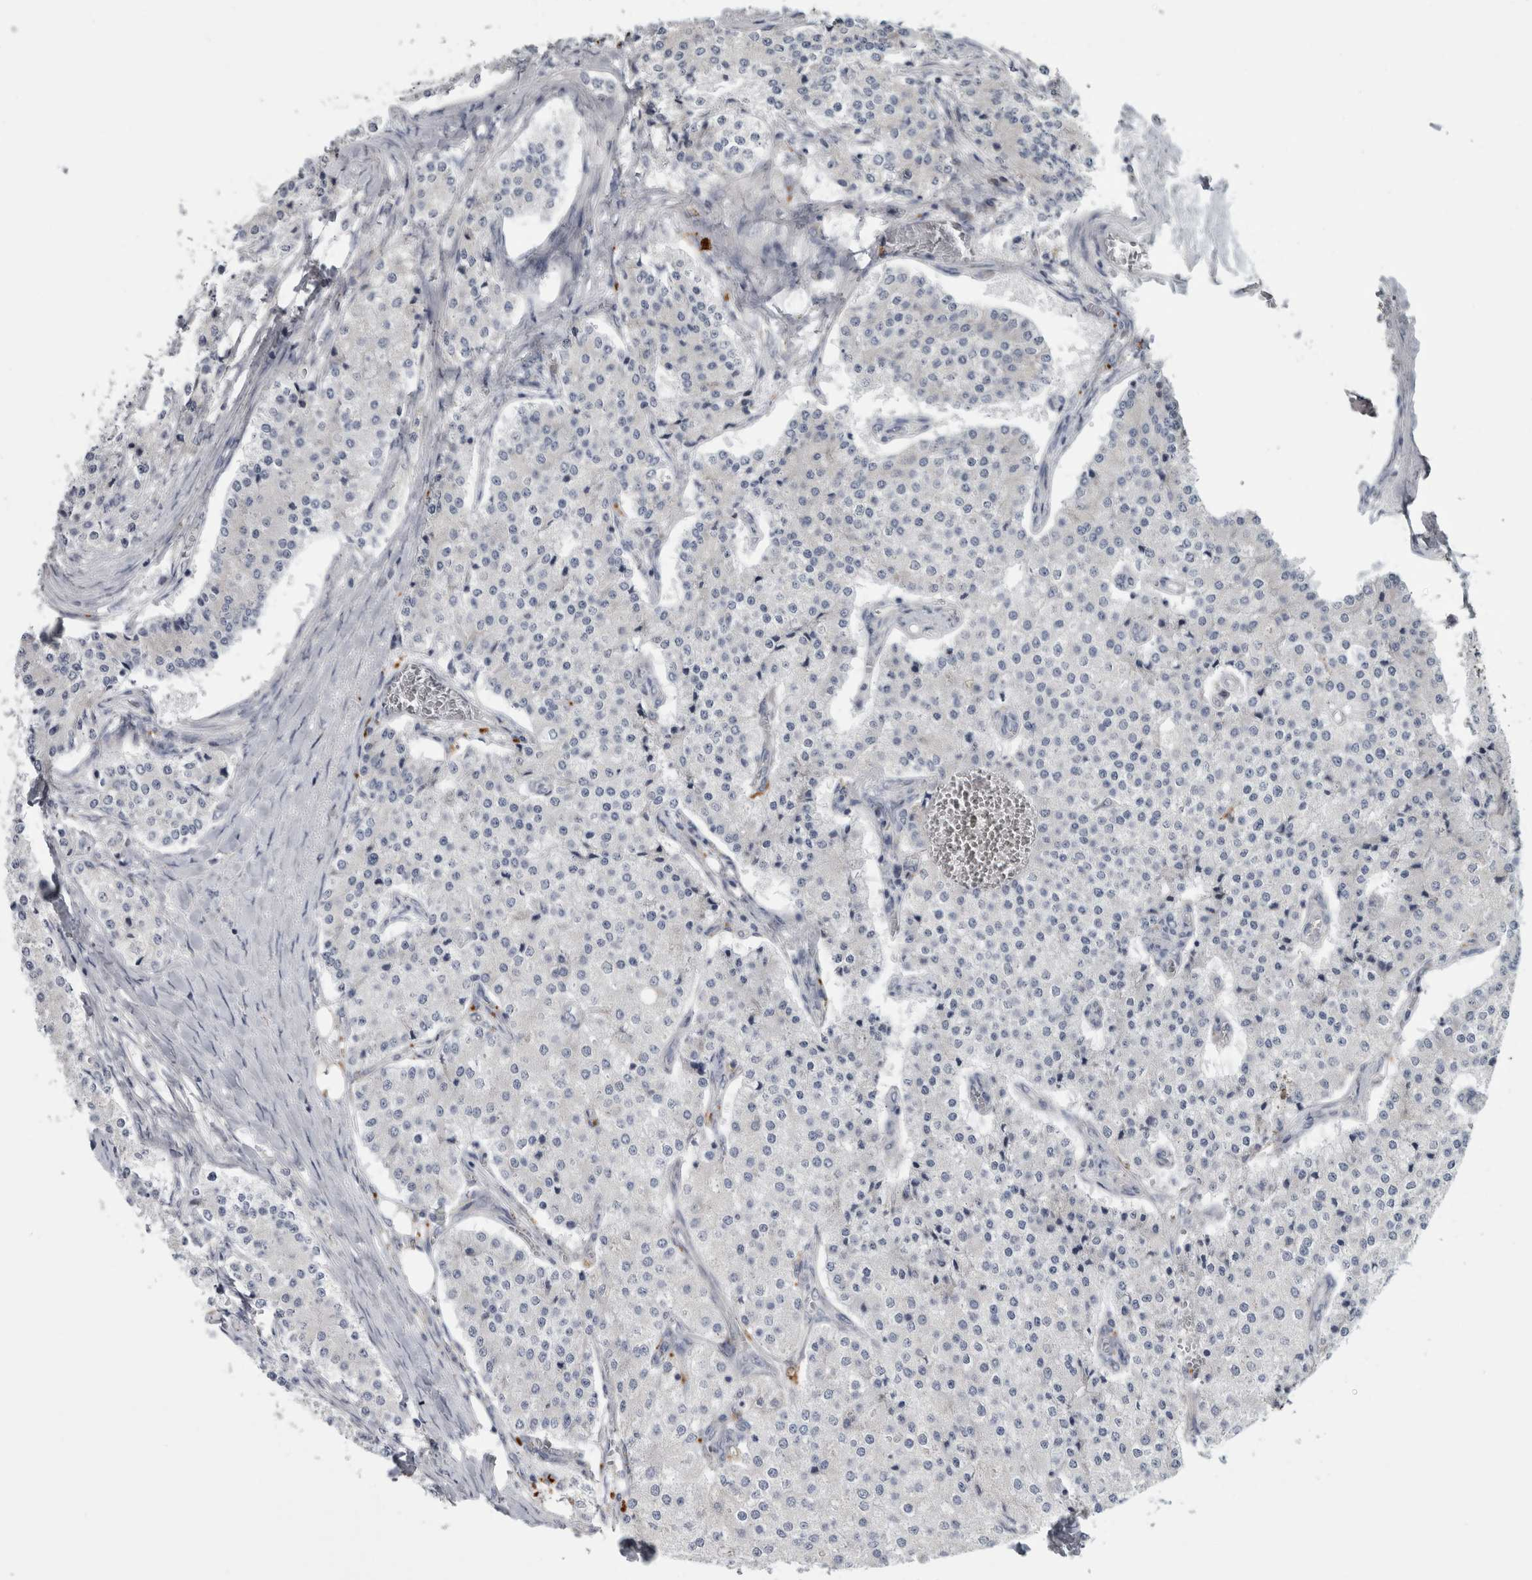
{"staining": {"intensity": "negative", "quantity": "none", "location": "none"}, "tissue": "carcinoid", "cell_type": "Tumor cells", "image_type": "cancer", "snomed": [{"axis": "morphology", "description": "Carcinoid, malignant, NOS"}, {"axis": "topography", "description": "Colon"}], "caption": "DAB (3,3'-diaminobenzidine) immunohistochemical staining of carcinoid demonstrates no significant positivity in tumor cells.", "gene": "ATXN2", "patient": {"sex": "female", "age": 52}}